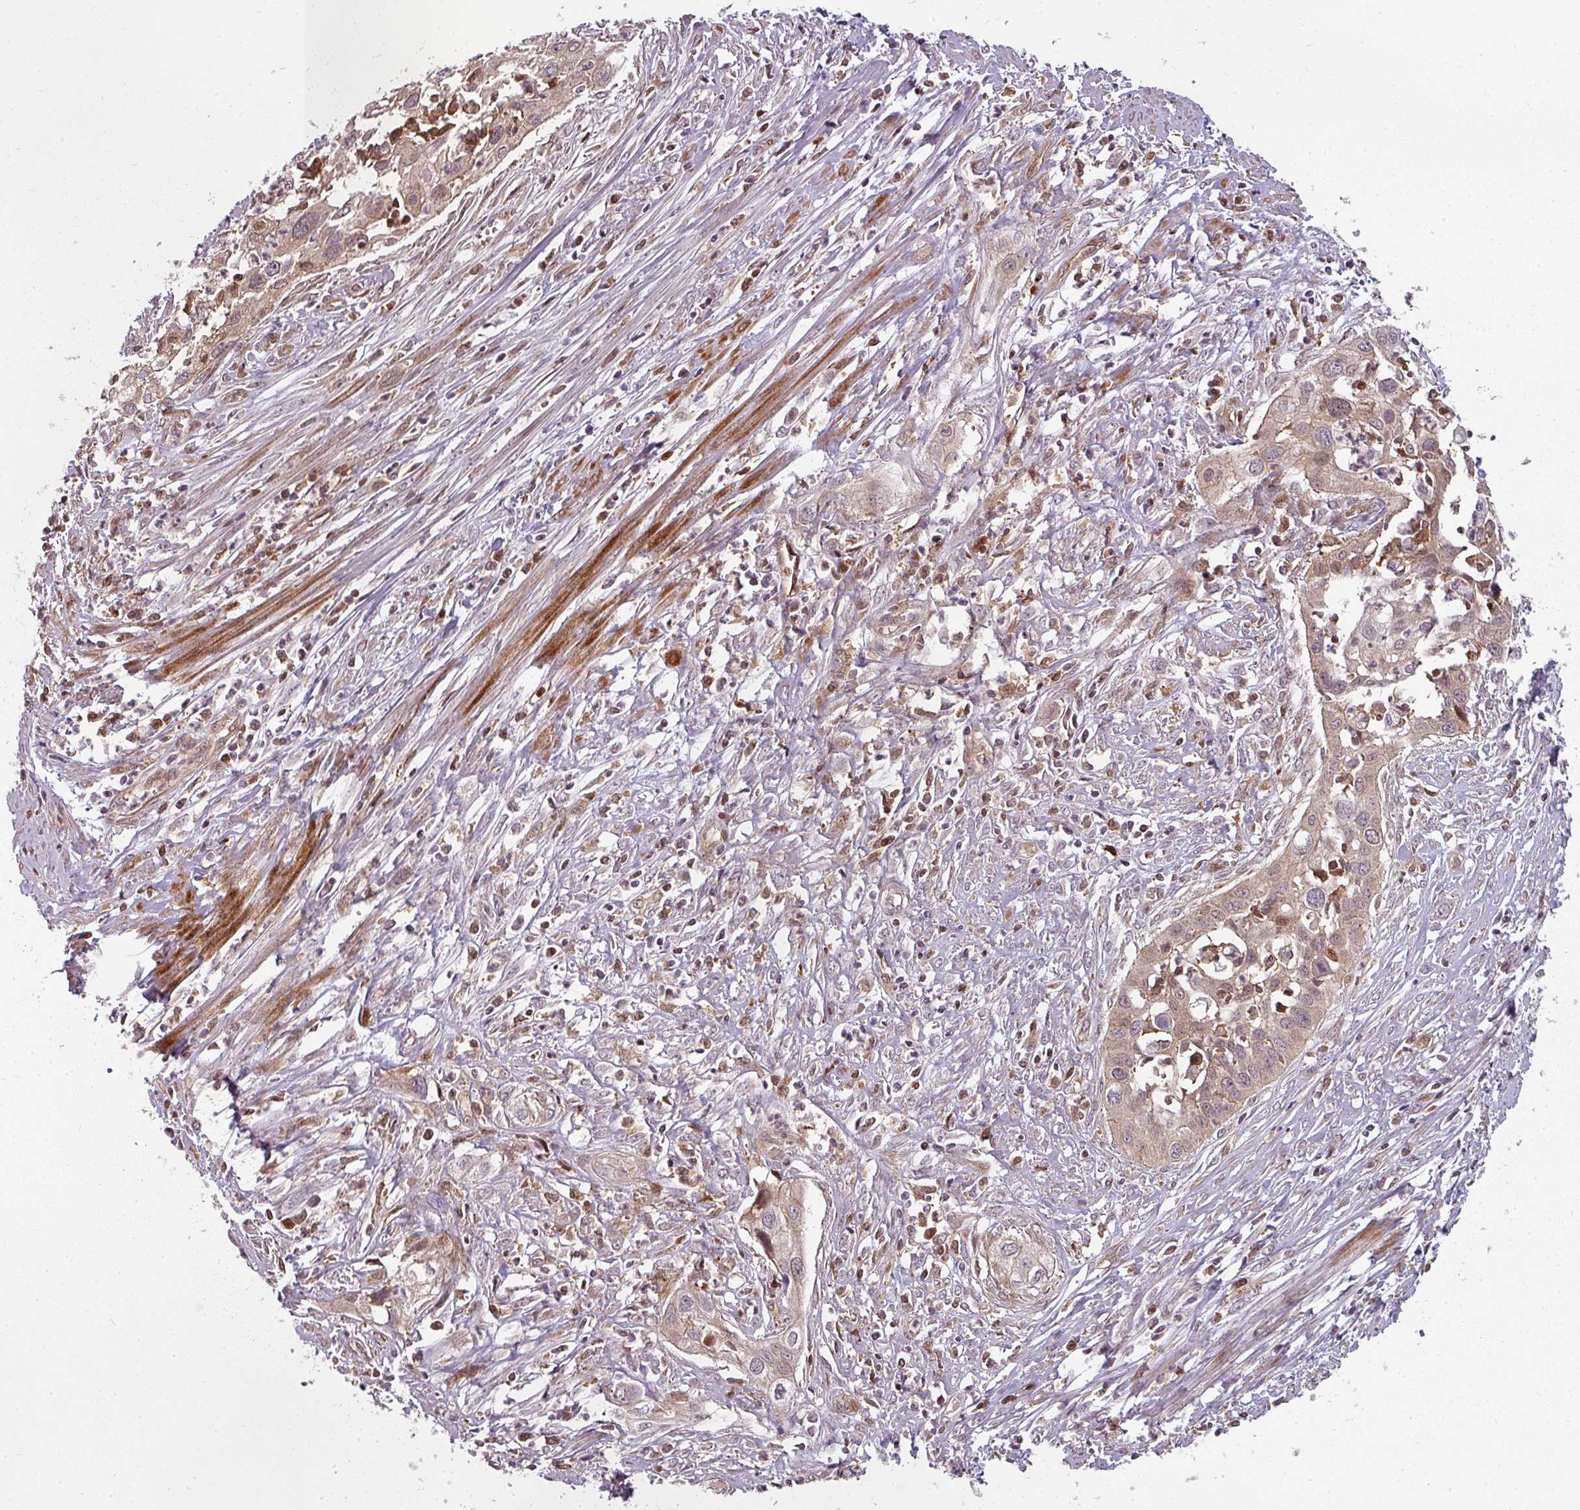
{"staining": {"intensity": "weak", "quantity": "25%-75%", "location": "cytoplasmic/membranous"}, "tissue": "cervical cancer", "cell_type": "Tumor cells", "image_type": "cancer", "snomed": [{"axis": "morphology", "description": "Squamous cell carcinoma, NOS"}, {"axis": "topography", "description": "Cervix"}], "caption": "Human cervical cancer (squamous cell carcinoma) stained for a protein (brown) exhibits weak cytoplasmic/membranous positive staining in about 25%-75% of tumor cells.", "gene": "CLIC1", "patient": {"sex": "female", "age": 34}}